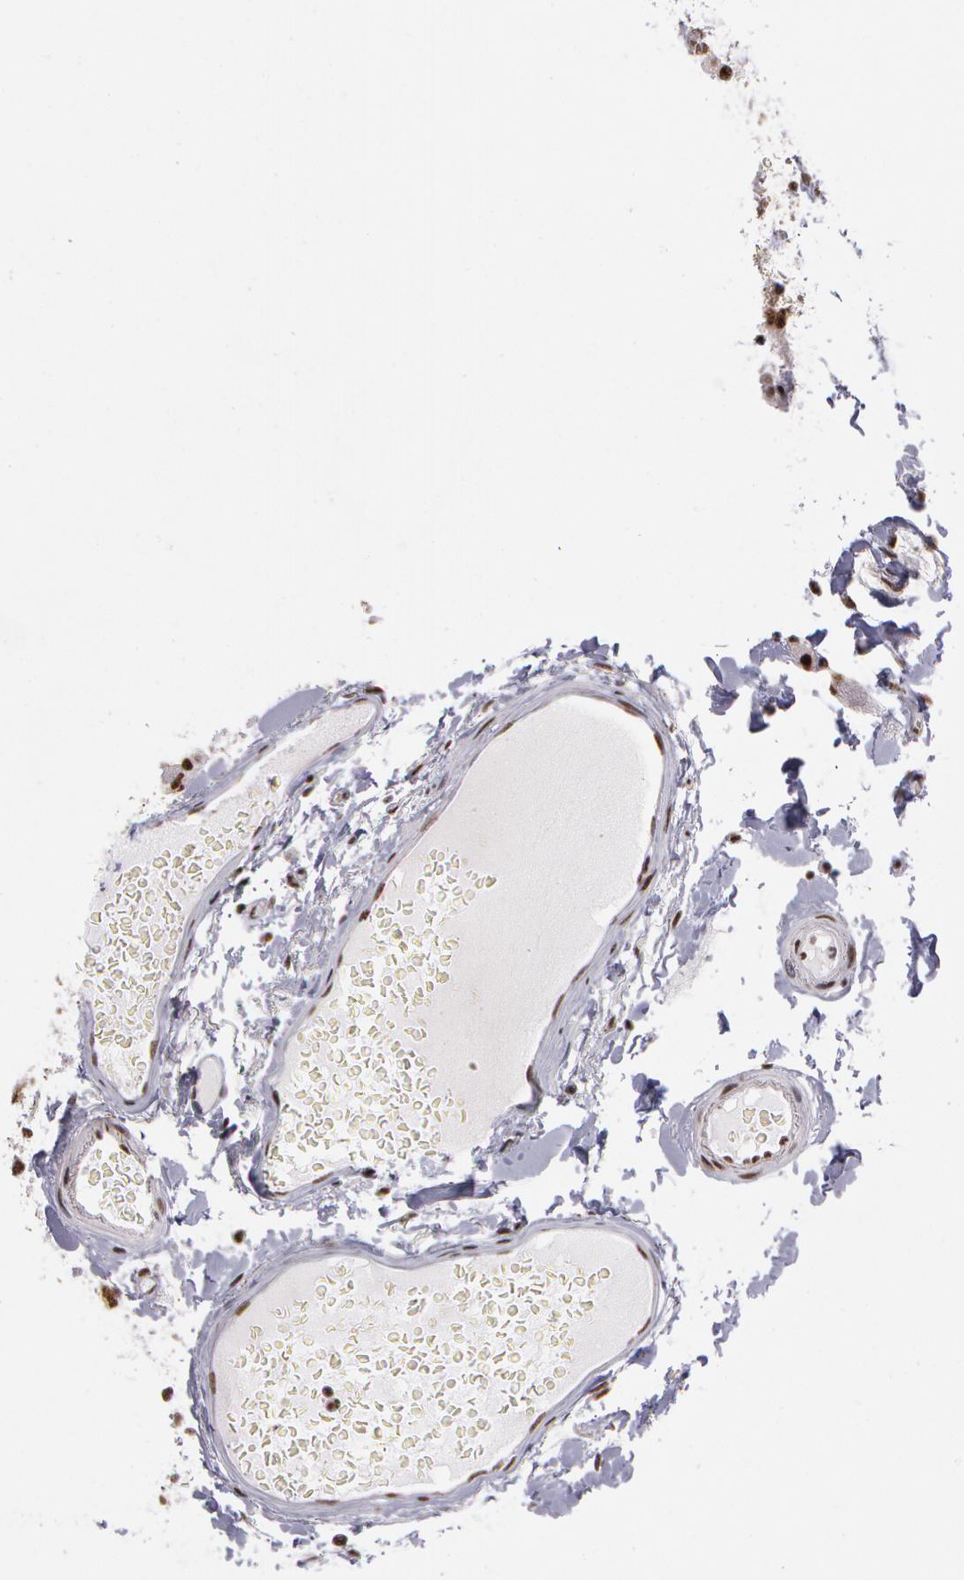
{"staining": {"intensity": "moderate", "quantity": ">75%", "location": "nuclear"}, "tissue": "colon", "cell_type": "Endothelial cells", "image_type": "normal", "snomed": [{"axis": "morphology", "description": "Normal tissue, NOS"}, {"axis": "topography", "description": "Smooth muscle"}, {"axis": "topography", "description": "Colon"}], "caption": "The immunohistochemical stain shows moderate nuclear expression in endothelial cells of normal colon. (Stains: DAB (3,3'-diaminobenzidine) in brown, nuclei in blue, Microscopy: brightfield microscopy at high magnification).", "gene": "PNN", "patient": {"sex": "male", "age": 67}}